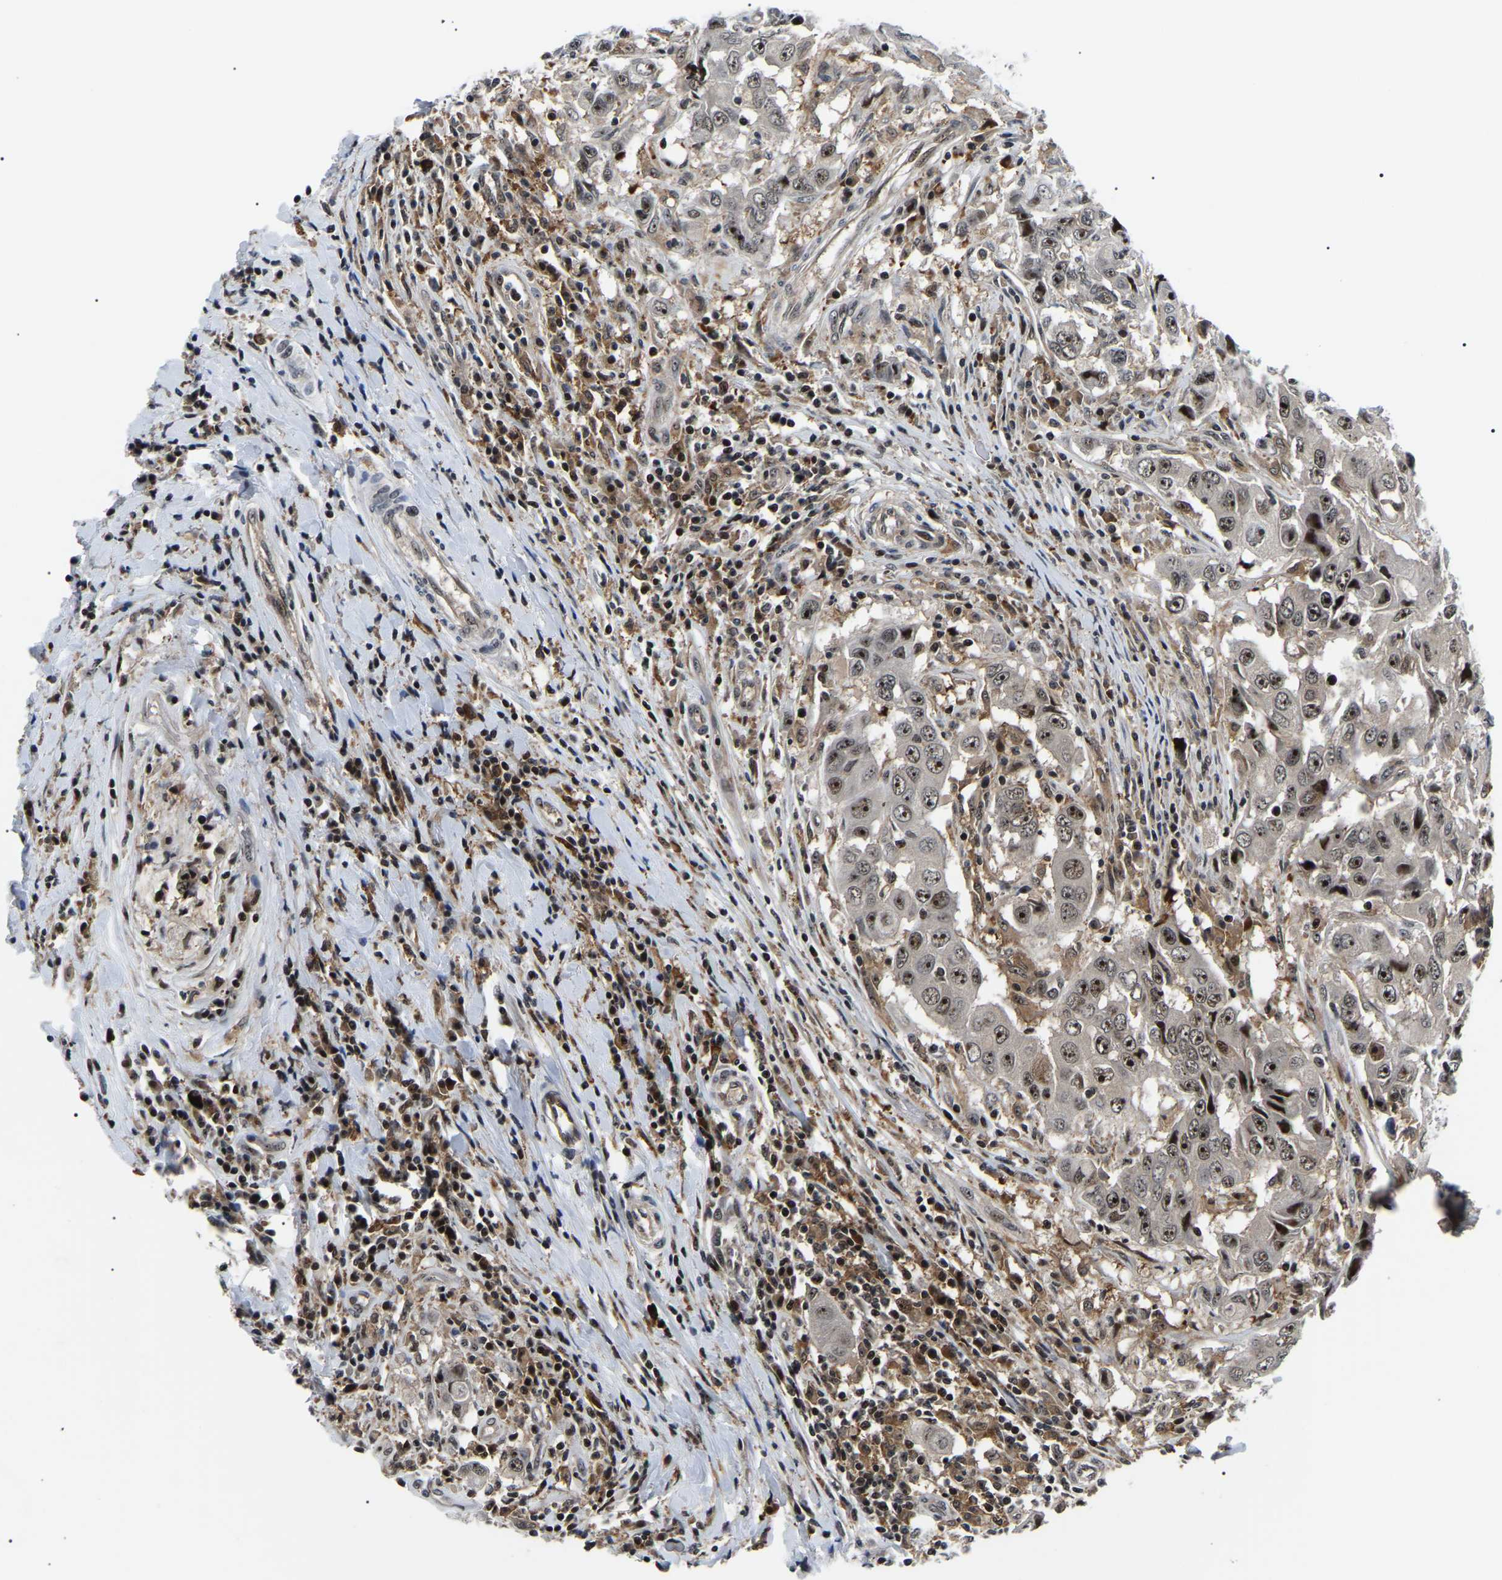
{"staining": {"intensity": "strong", "quantity": ">75%", "location": "nuclear"}, "tissue": "breast cancer", "cell_type": "Tumor cells", "image_type": "cancer", "snomed": [{"axis": "morphology", "description": "Duct carcinoma"}, {"axis": "topography", "description": "Breast"}], "caption": "This is a micrograph of immunohistochemistry (IHC) staining of intraductal carcinoma (breast), which shows strong staining in the nuclear of tumor cells.", "gene": "RRP1B", "patient": {"sex": "female", "age": 27}}